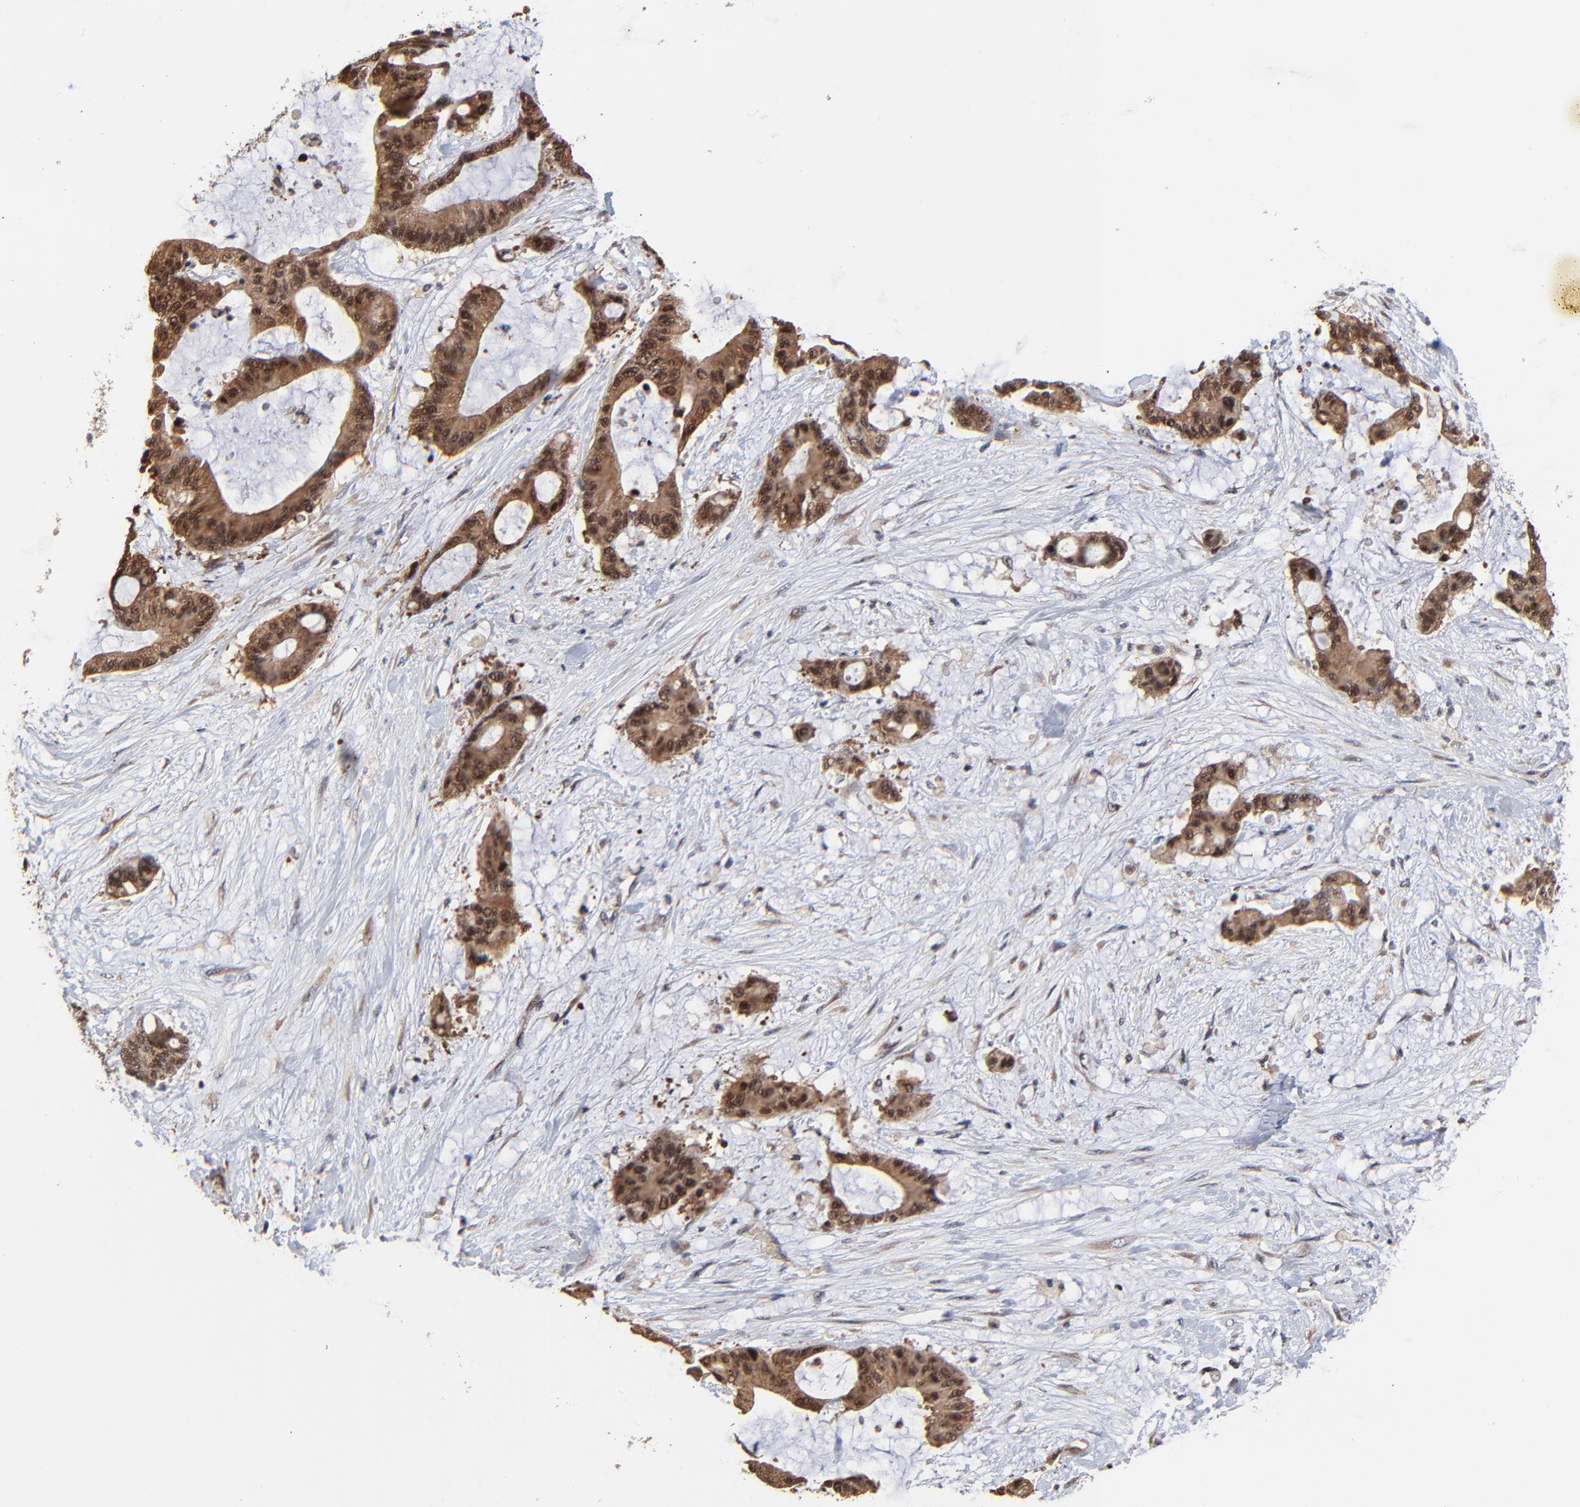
{"staining": {"intensity": "strong", "quantity": ">75%", "location": "cytoplasmic/membranous,nuclear"}, "tissue": "liver cancer", "cell_type": "Tumor cells", "image_type": "cancer", "snomed": [{"axis": "morphology", "description": "Cholangiocarcinoma"}, {"axis": "topography", "description": "Liver"}], "caption": "A brown stain highlights strong cytoplasmic/membranous and nuclear staining of a protein in human cholangiocarcinoma (liver) tumor cells.", "gene": "FRMD8", "patient": {"sex": "female", "age": 73}}